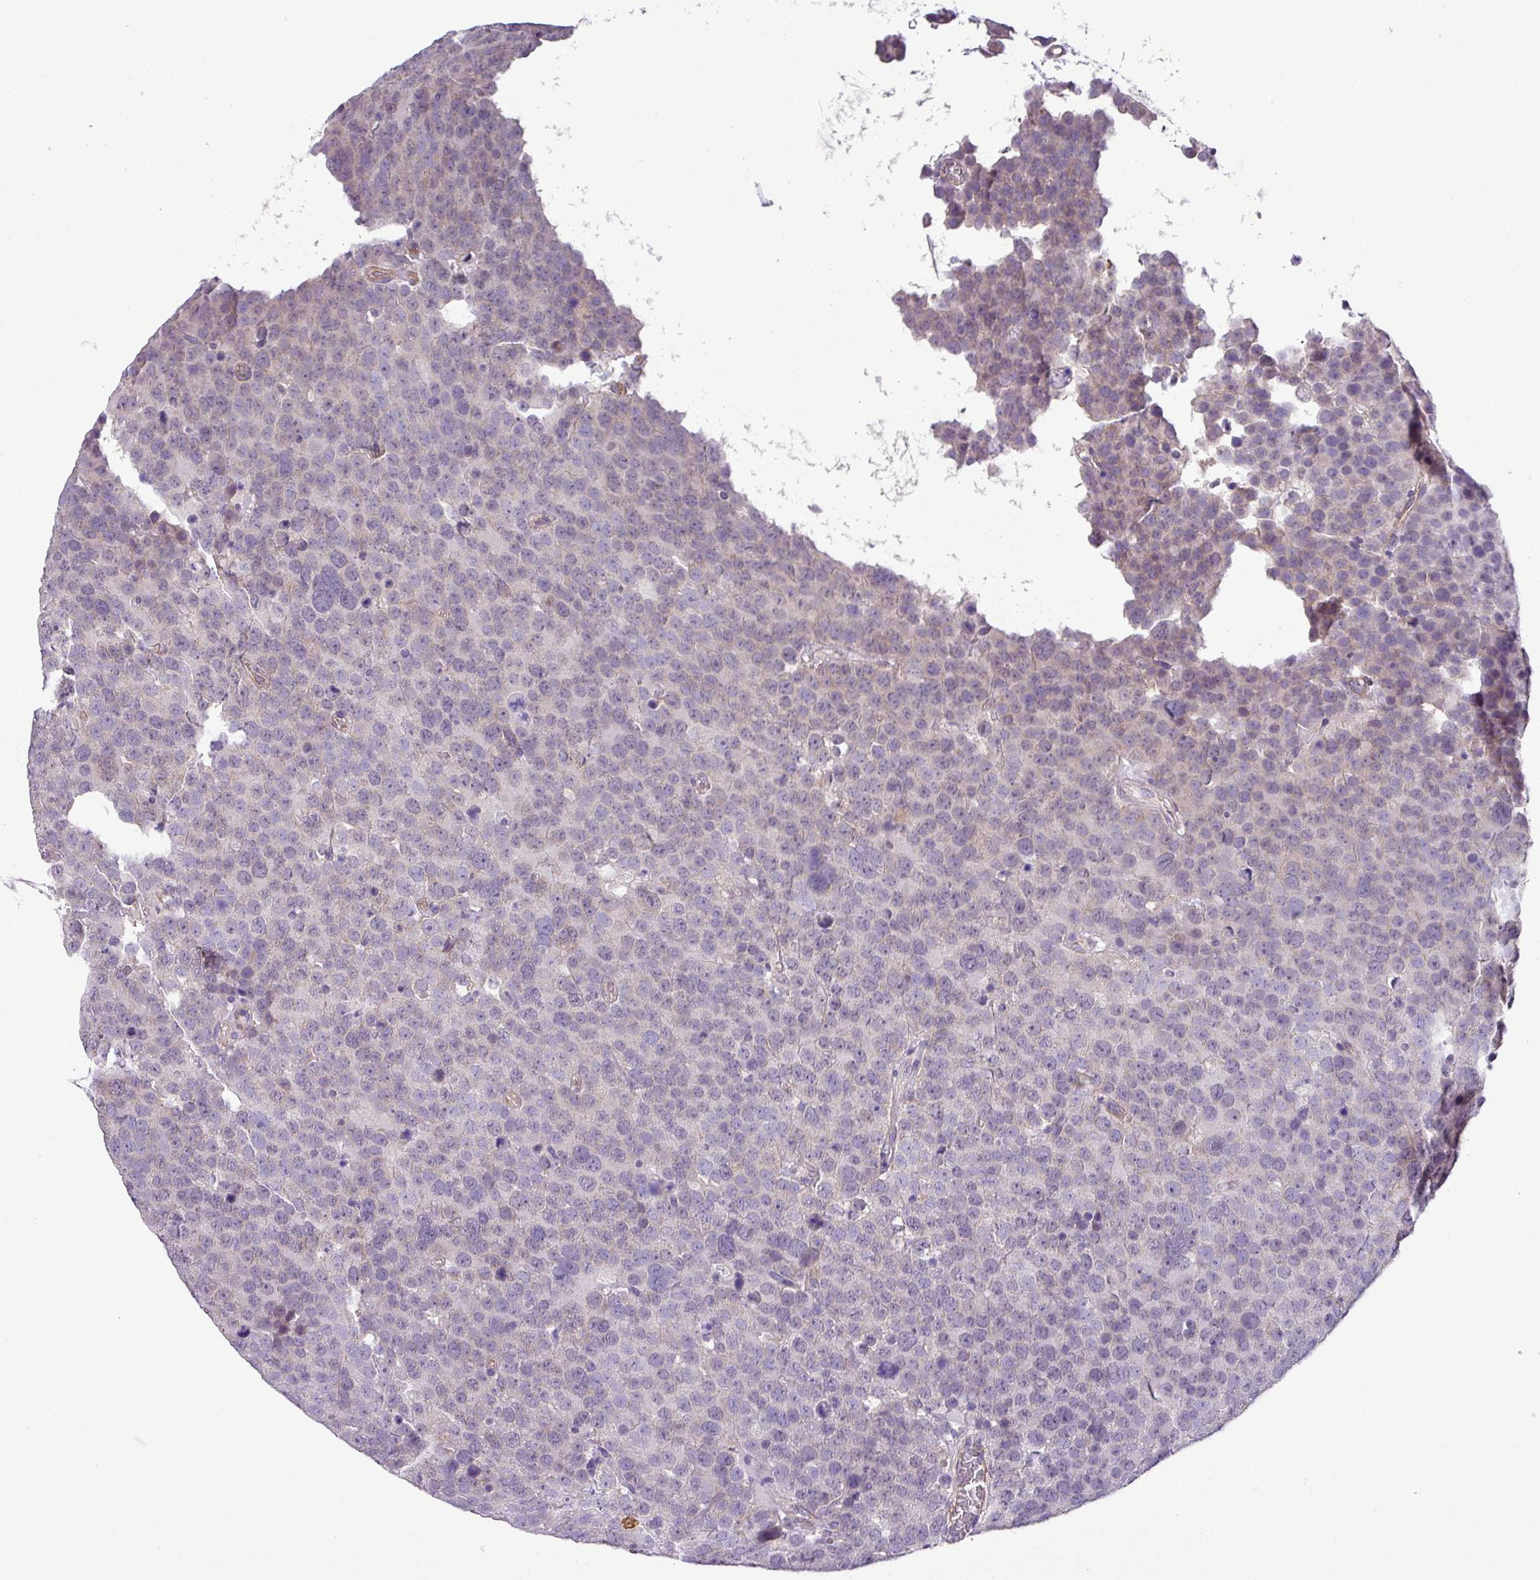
{"staining": {"intensity": "negative", "quantity": "none", "location": "none"}, "tissue": "testis cancer", "cell_type": "Tumor cells", "image_type": "cancer", "snomed": [{"axis": "morphology", "description": "Seminoma, NOS"}, {"axis": "topography", "description": "Testis"}], "caption": "Testis seminoma was stained to show a protein in brown. There is no significant positivity in tumor cells.", "gene": "SLC23A2", "patient": {"sex": "male", "age": 71}}